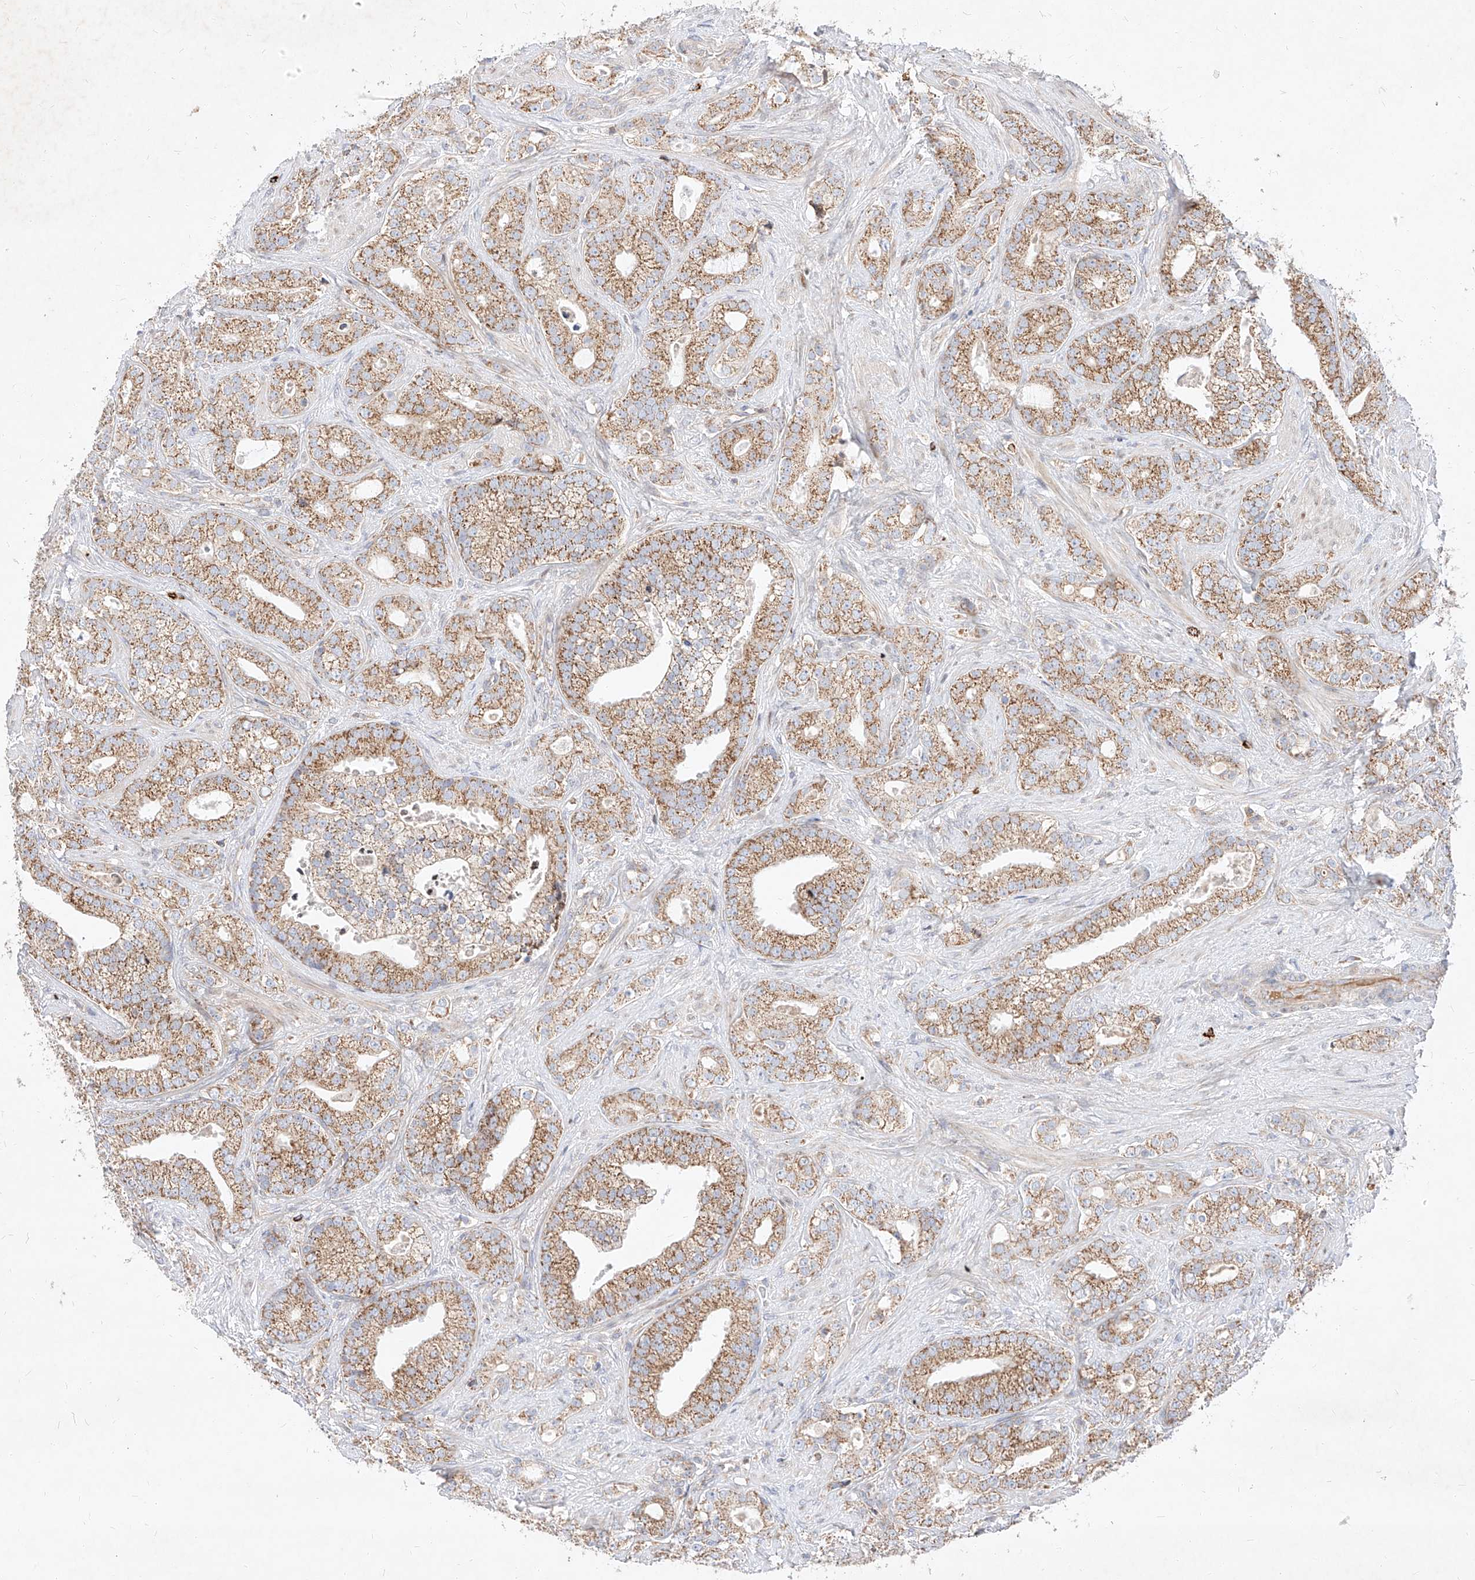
{"staining": {"intensity": "moderate", "quantity": ">75%", "location": "cytoplasmic/membranous"}, "tissue": "prostate cancer", "cell_type": "Tumor cells", "image_type": "cancer", "snomed": [{"axis": "morphology", "description": "Adenocarcinoma, High grade"}, {"axis": "topography", "description": "Prostate and seminal vesicle, NOS"}], "caption": "High-power microscopy captured an immunohistochemistry micrograph of prostate high-grade adenocarcinoma, revealing moderate cytoplasmic/membranous staining in approximately >75% of tumor cells. The protein is shown in brown color, while the nuclei are stained blue.", "gene": "OSGEPL1", "patient": {"sex": "male", "age": 67}}